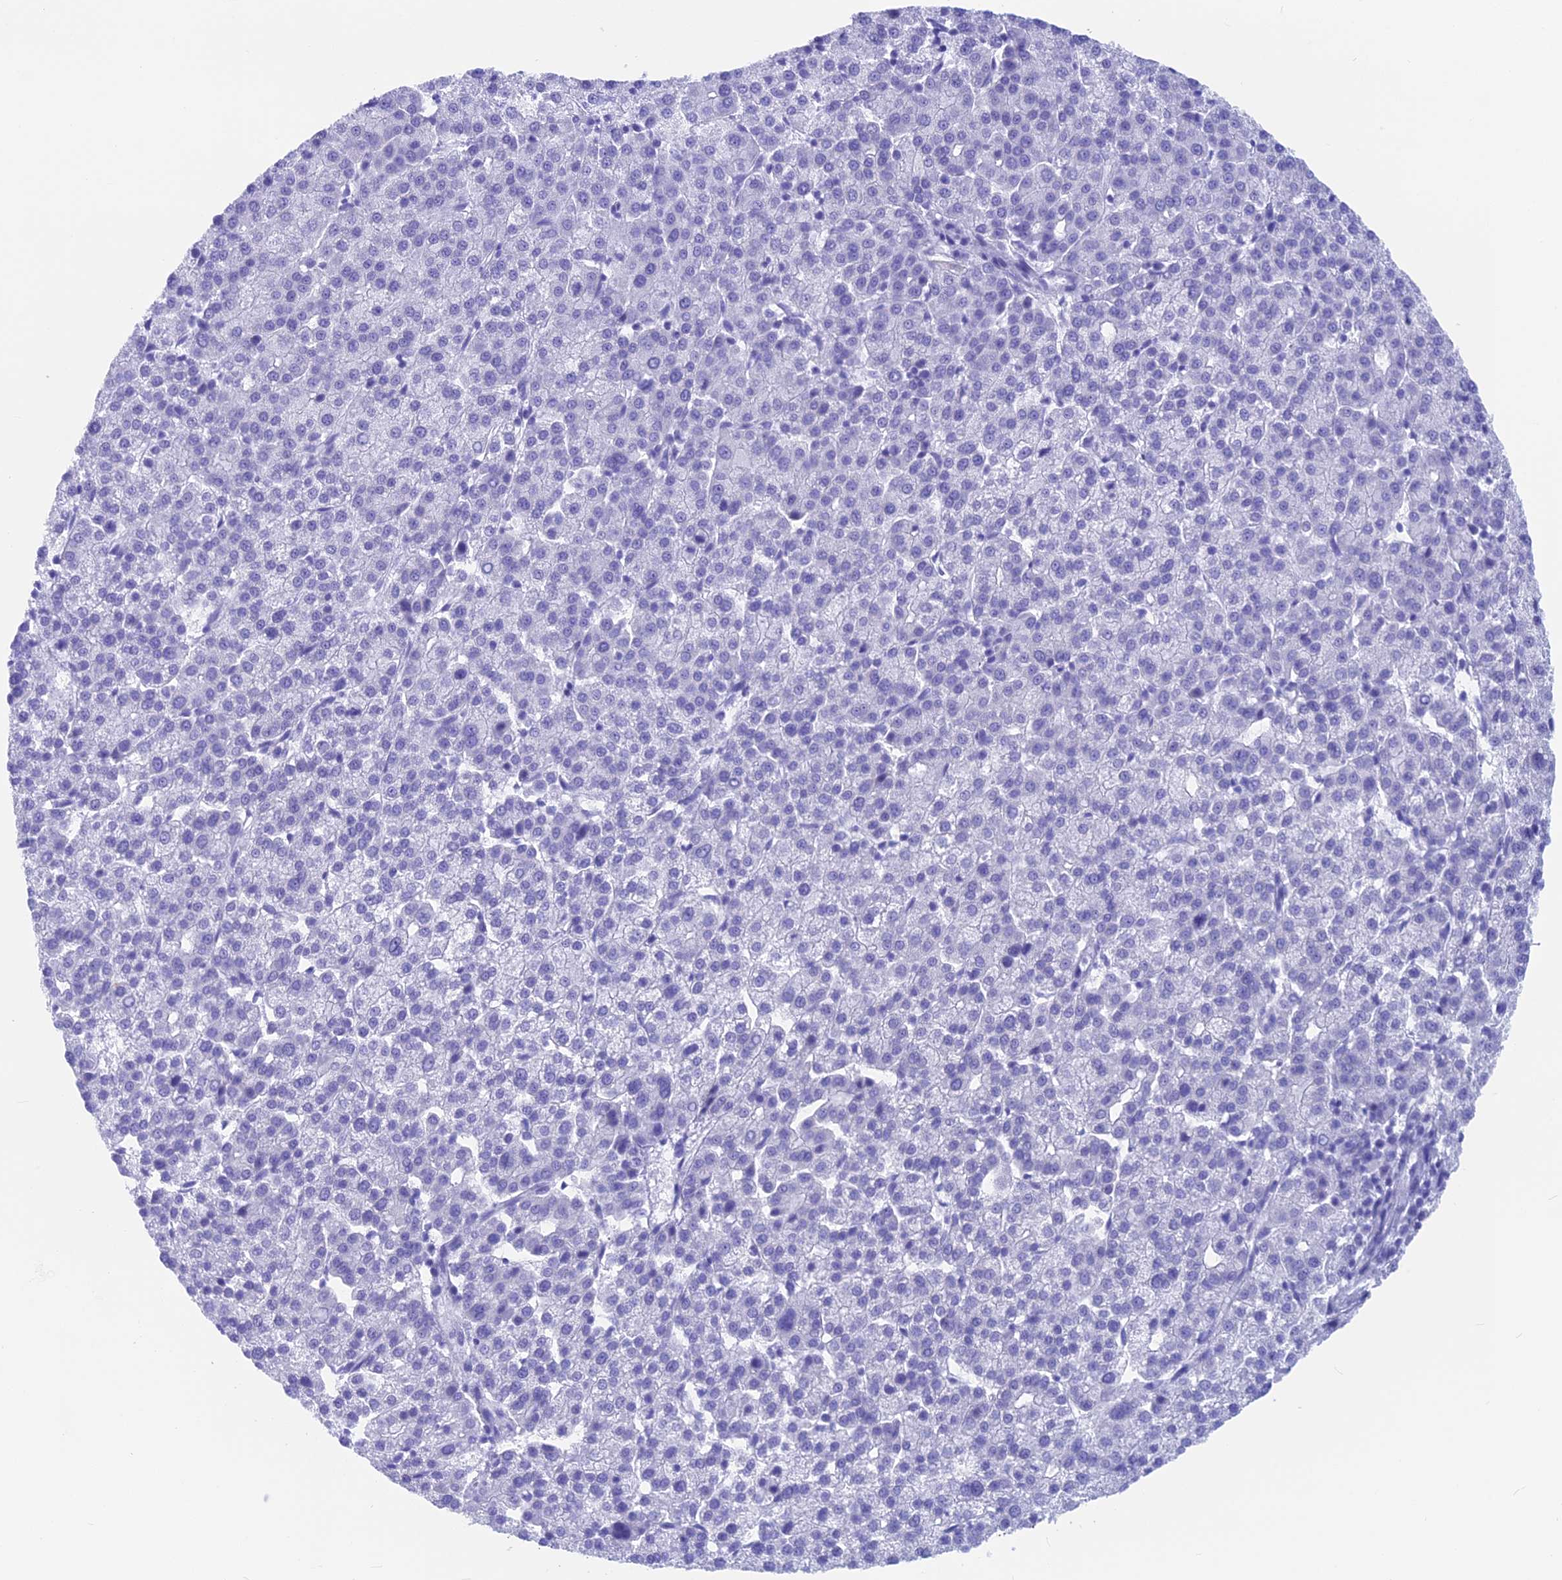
{"staining": {"intensity": "negative", "quantity": "none", "location": "none"}, "tissue": "liver cancer", "cell_type": "Tumor cells", "image_type": "cancer", "snomed": [{"axis": "morphology", "description": "Carcinoma, Hepatocellular, NOS"}, {"axis": "topography", "description": "Liver"}], "caption": "Immunohistochemistry (IHC) histopathology image of liver cancer (hepatocellular carcinoma) stained for a protein (brown), which exhibits no positivity in tumor cells.", "gene": "SNTN", "patient": {"sex": "female", "age": 58}}